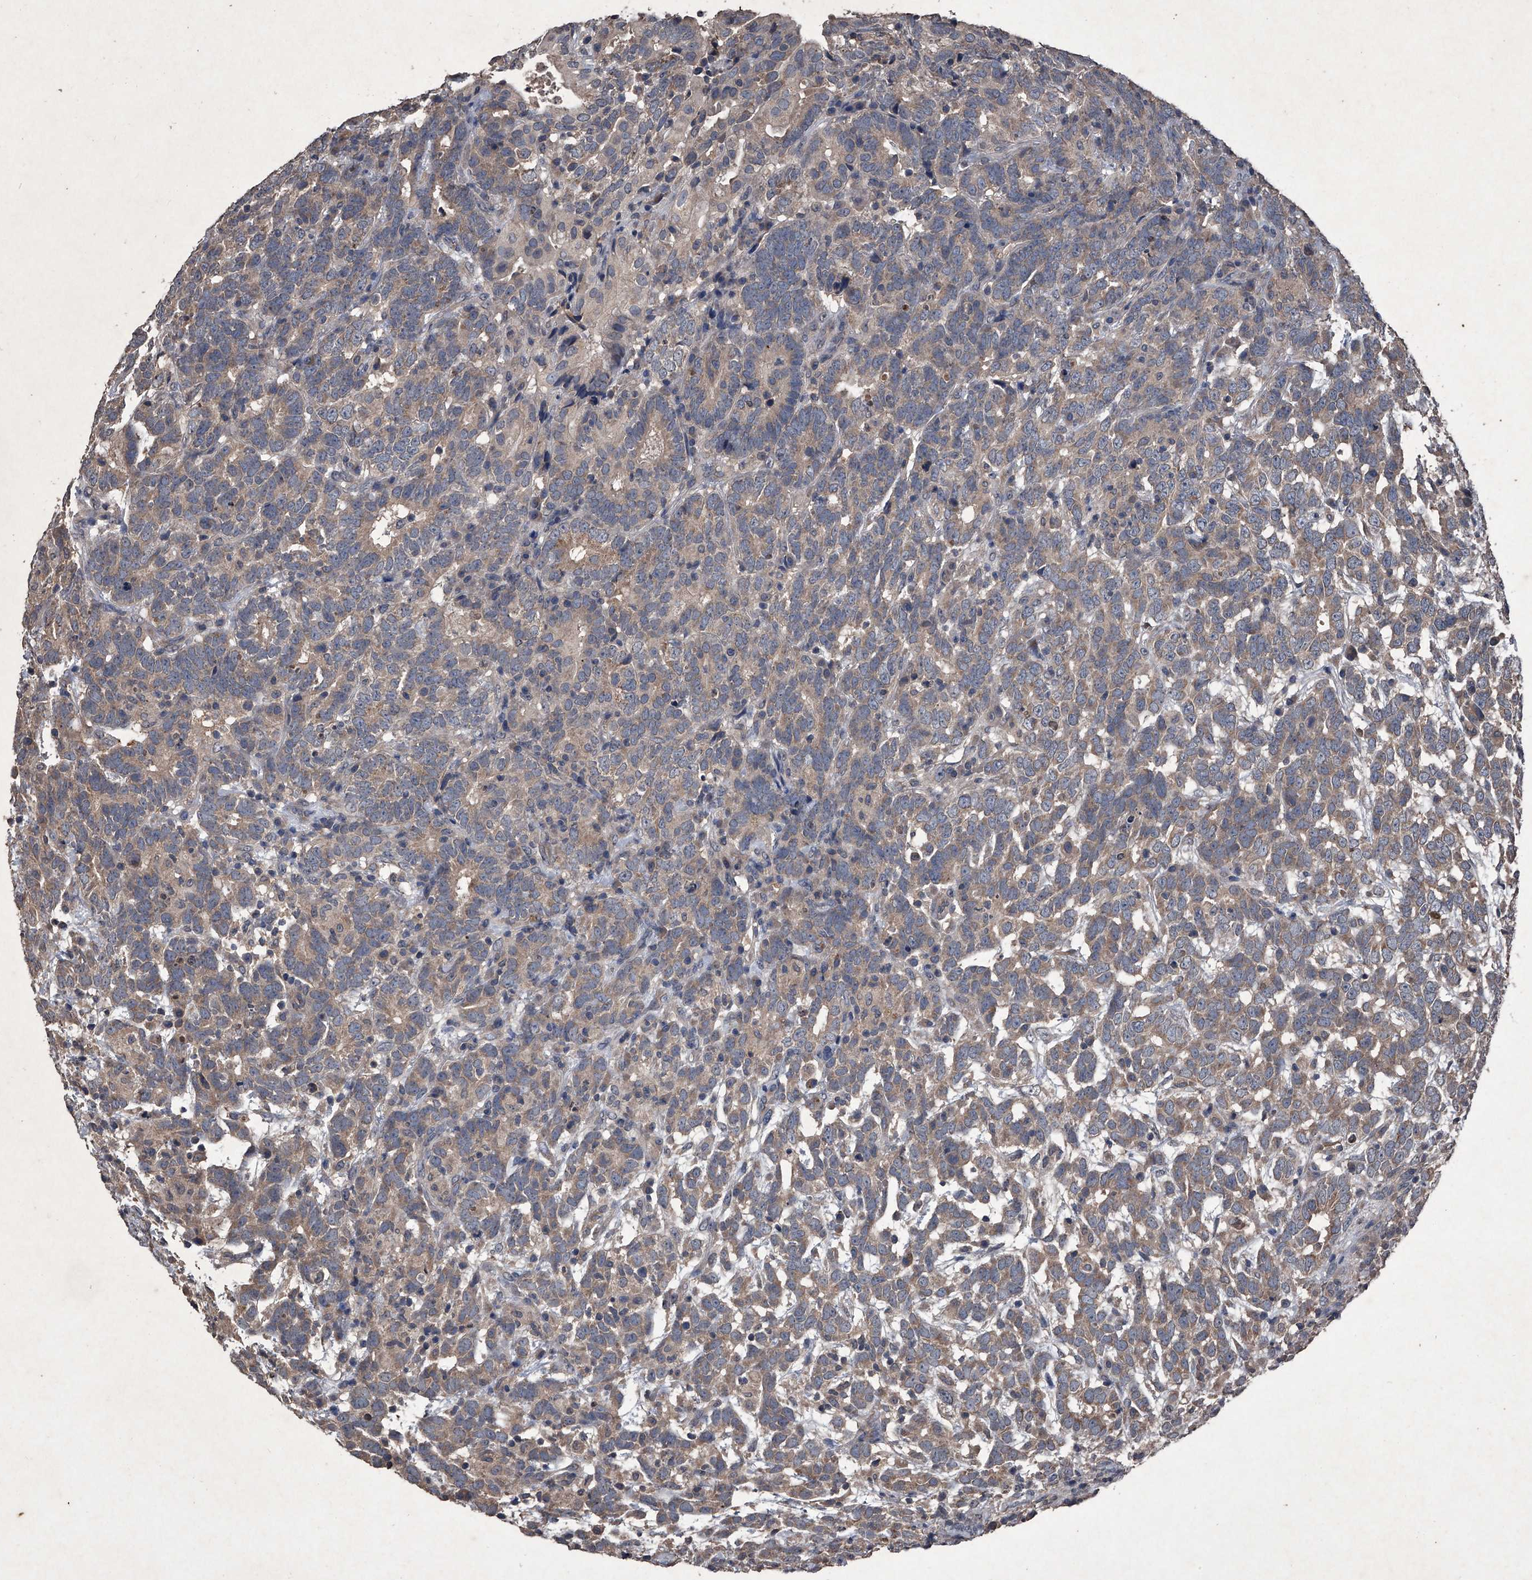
{"staining": {"intensity": "weak", "quantity": ">75%", "location": "cytoplasmic/membranous"}, "tissue": "testis cancer", "cell_type": "Tumor cells", "image_type": "cancer", "snomed": [{"axis": "morphology", "description": "Carcinoma, Embryonal, NOS"}, {"axis": "topography", "description": "Testis"}], "caption": "The histopathology image exhibits staining of testis cancer, revealing weak cytoplasmic/membranous protein positivity (brown color) within tumor cells.", "gene": "MAPKAP1", "patient": {"sex": "male", "age": 26}}